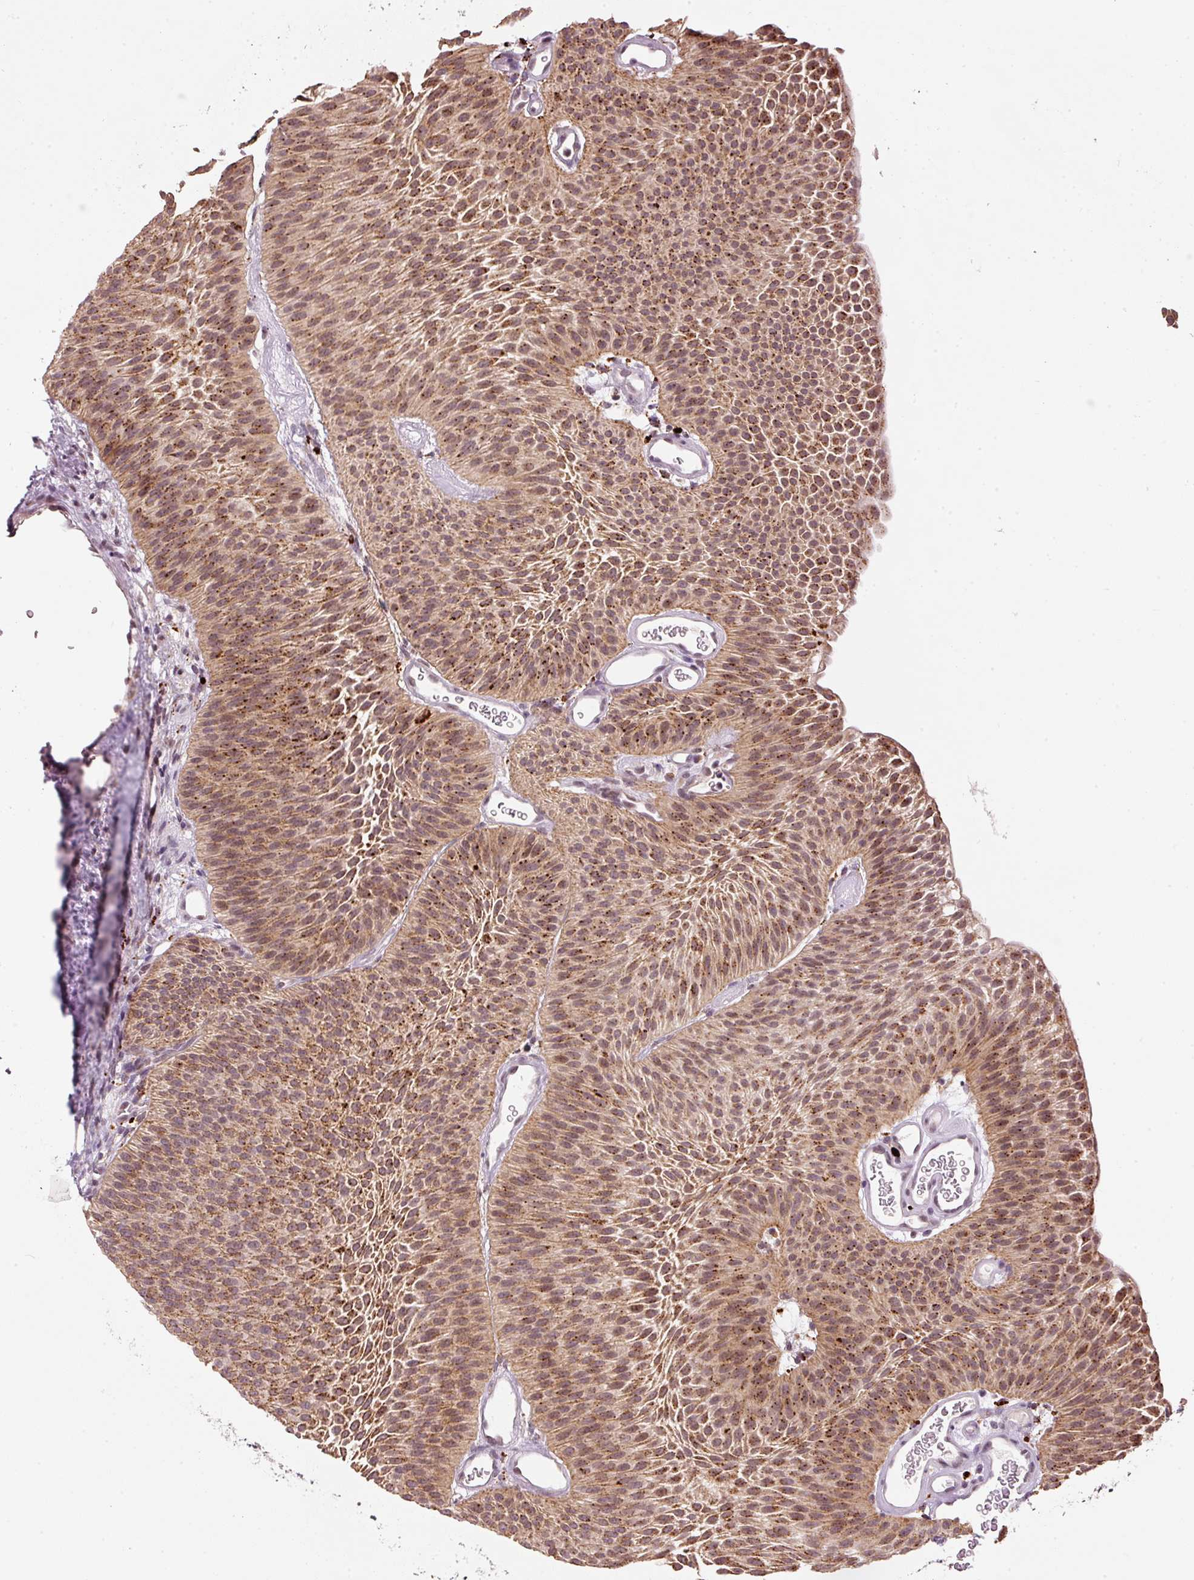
{"staining": {"intensity": "moderate", "quantity": ">75%", "location": "cytoplasmic/membranous"}, "tissue": "urothelial cancer", "cell_type": "Tumor cells", "image_type": "cancer", "snomed": [{"axis": "morphology", "description": "Urothelial carcinoma, Low grade"}, {"axis": "topography", "description": "Urinary bladder"}], "caption": "DAB (3,3'-diaminobenzidine) immunohistochemical staining of urothelial cancer demonstrates moderate cytoplasmic/membranous protein staining in about >75% of tumor cells.", "gene": "ZNF639", "patient": {"sex": "female", "age": 60}}